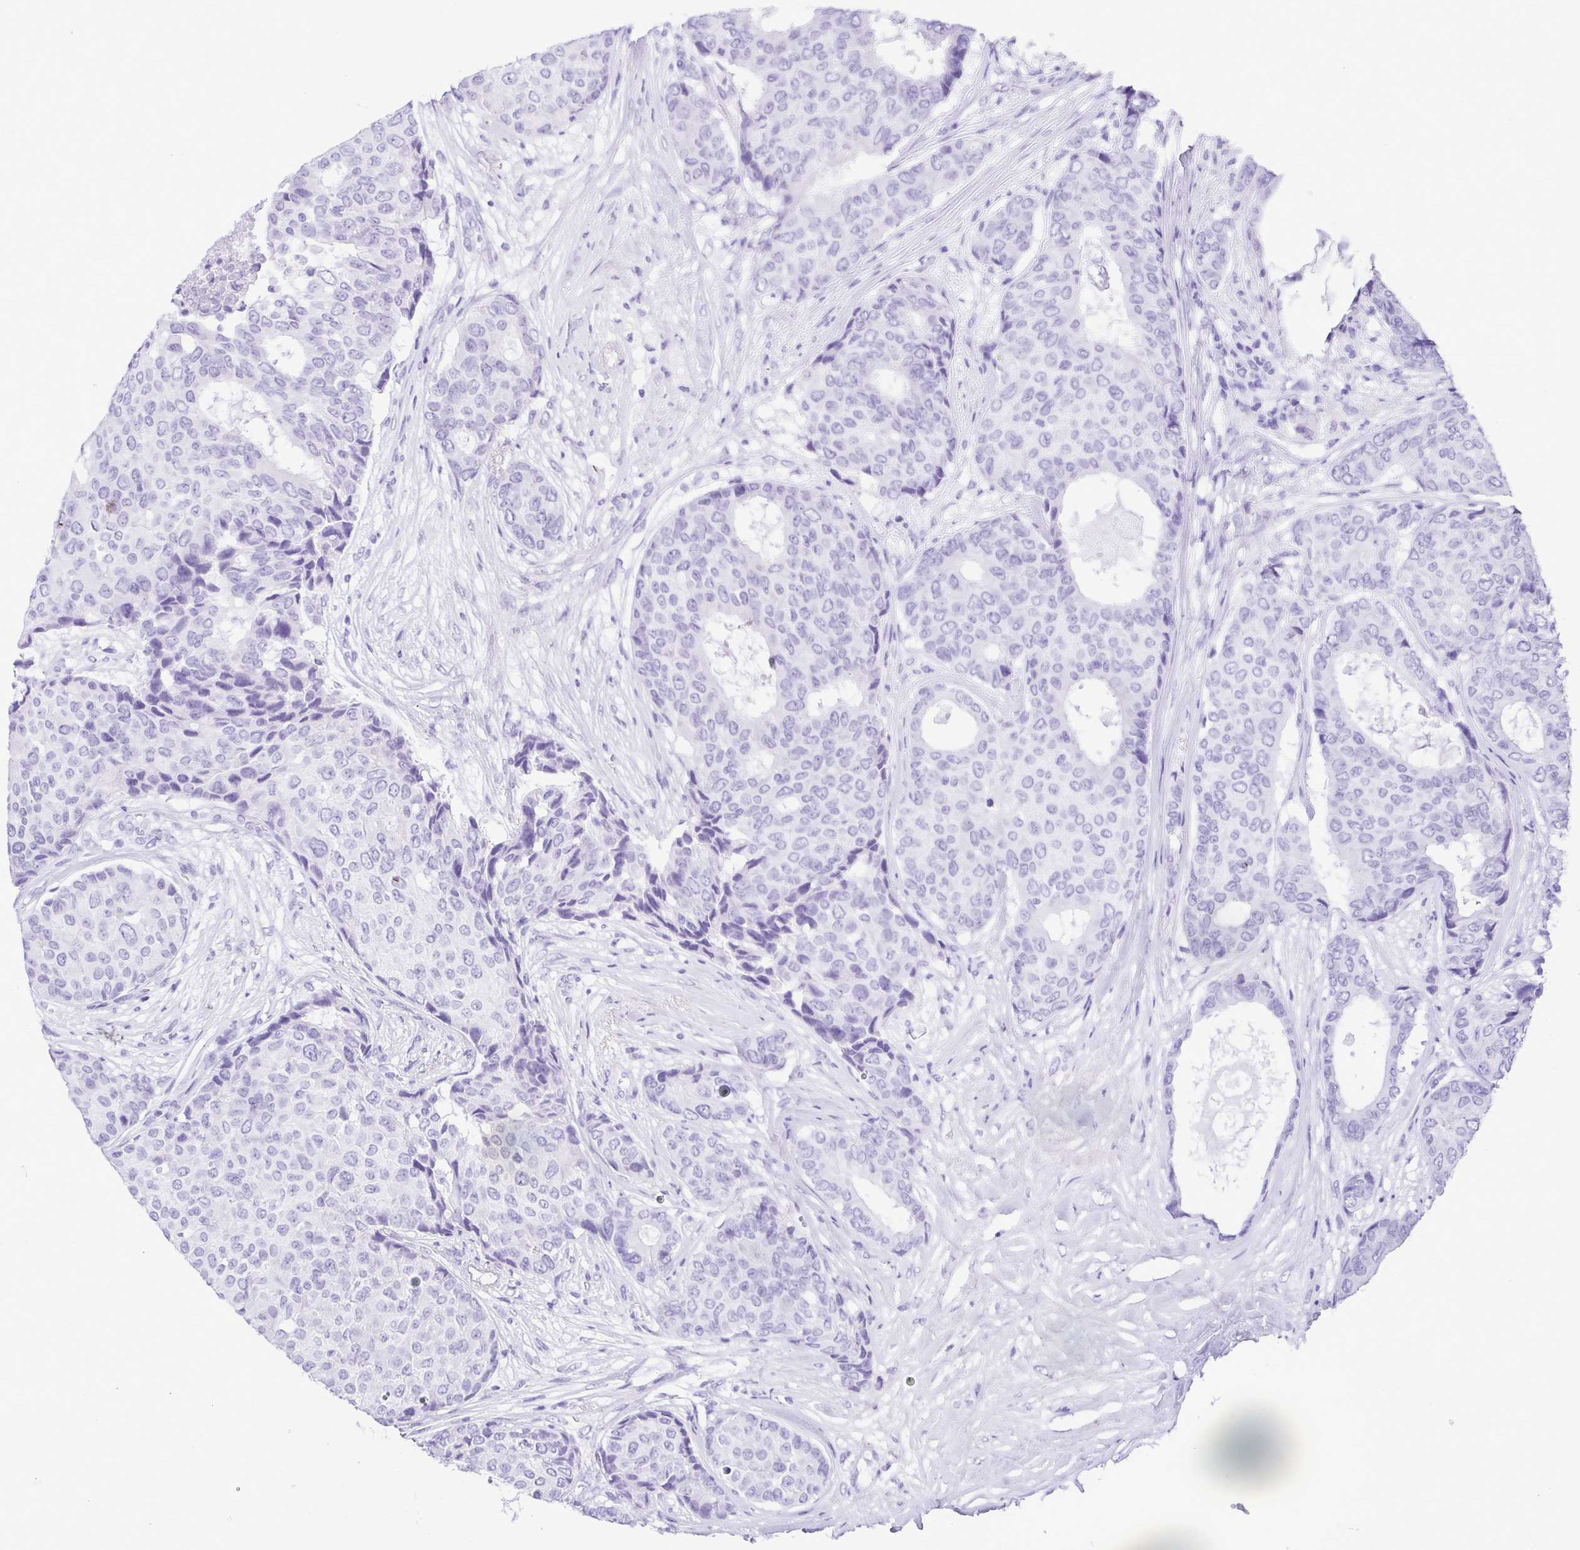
{"staining": {"intensity": "negative", "quantity": "none", "location": "none"}, "tissue": "breast cancer", "cell_type": "Tumor cells", "image_type": "cancer", "snomed": [{"axis": "morphology", "description": "Duct carcinoma"}, {"axis": "topography", "description": "Breast"}], "caption": "DAB immunohistochemical staining of human breast cancer (invasive ductal carcinoma) demonstrates no significant positivity in tumor cells. Brightfield microscopy of immunohistochemistry (IHC) stained with DAB (3,3'-diaminobenzidine) (brown) and hematoxylin (blue), captured at high magnification.", "gene": "CDSN", "patient": {"sex": "female", "age": 75}}